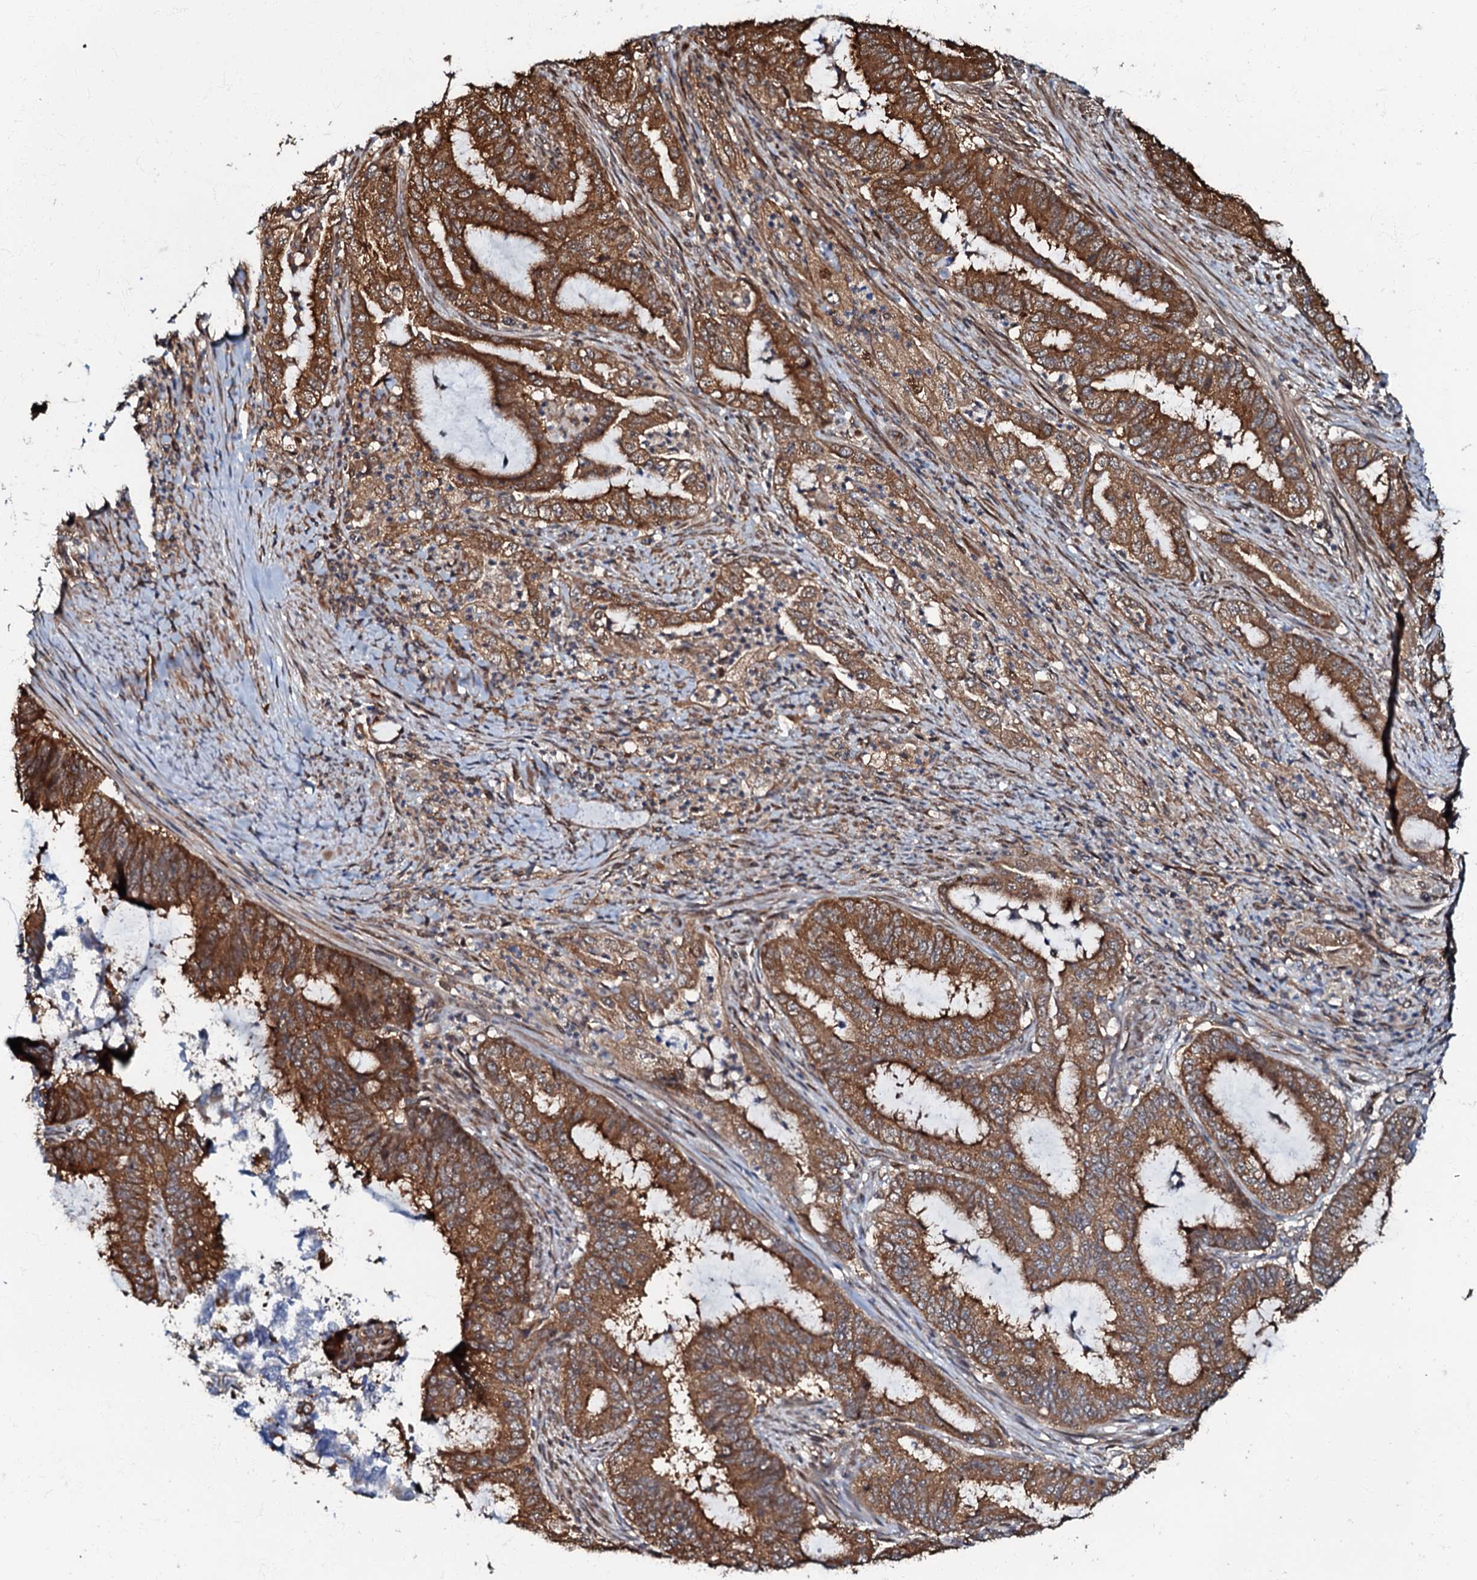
{"staining": {"intensity": "strong", "quantity": ">75%", "location": "cytoplasmic/membranous"}, "tissue": "endometrial cancer", "cell_type": "Tumor cells", "image_type": "cancer", "snomed": [{"axis": "morphology", "description": "Adenocarcinoma, NOS"}, {"axis": "topography", "description": "Endometrium"}], "caption": "Immunohistochemistry (IHC) of adenocarcinoma (endometrial) exhibits high levels of strong cytoplasmic/membranous staining in approximately >75% of tumor cells. The staining was performed using DAB (3,3'-diaminobenzidine), with brown indicating positive protein expression. Nuclei are stained blue with hematoxylin.", "gene": "OSBP", "patient": {"sex": "female", "age": 51}}